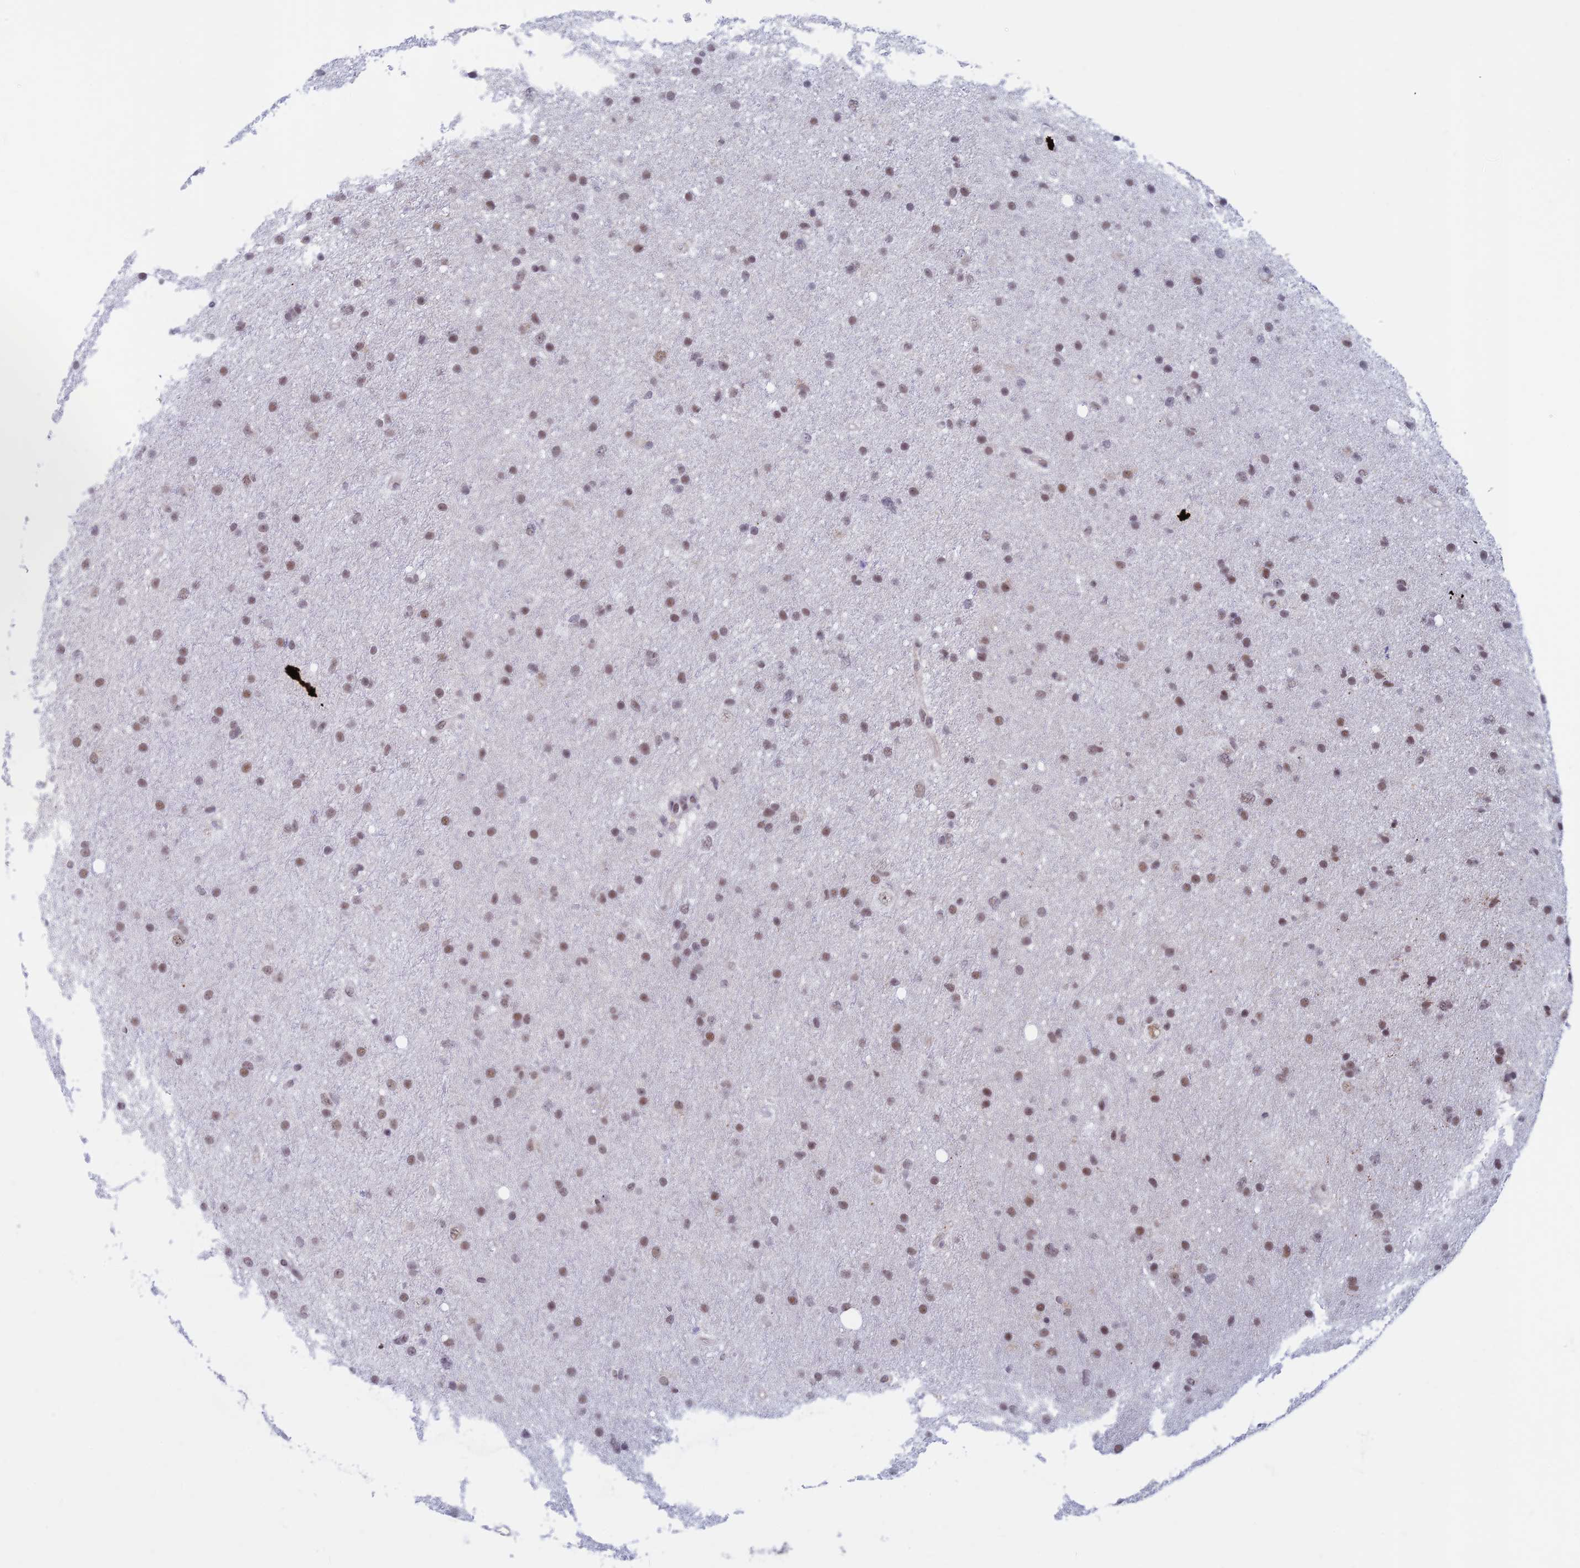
{"staining": {"intensity": "moderate", "quantity": ">75%", "location": "nuclear"}, "tissue": "glioma", "cell_type": "Tumor cells", "image_type": "cancer", "snomed": [{"axis": "morphology", "description": "Glioma, malignant, Low grade"}, {"axis": "topography", "description": "Cerebral cortex"}], "caption": "Malignant glioma (low-grade) stained for a protein reveals moderate nuclear positivity in tumor cells. The protein is shown in brown color, while the nuclei are stained blue.", "gene": "ASH2L", "patient": {"sex": "female", "age": 39}}